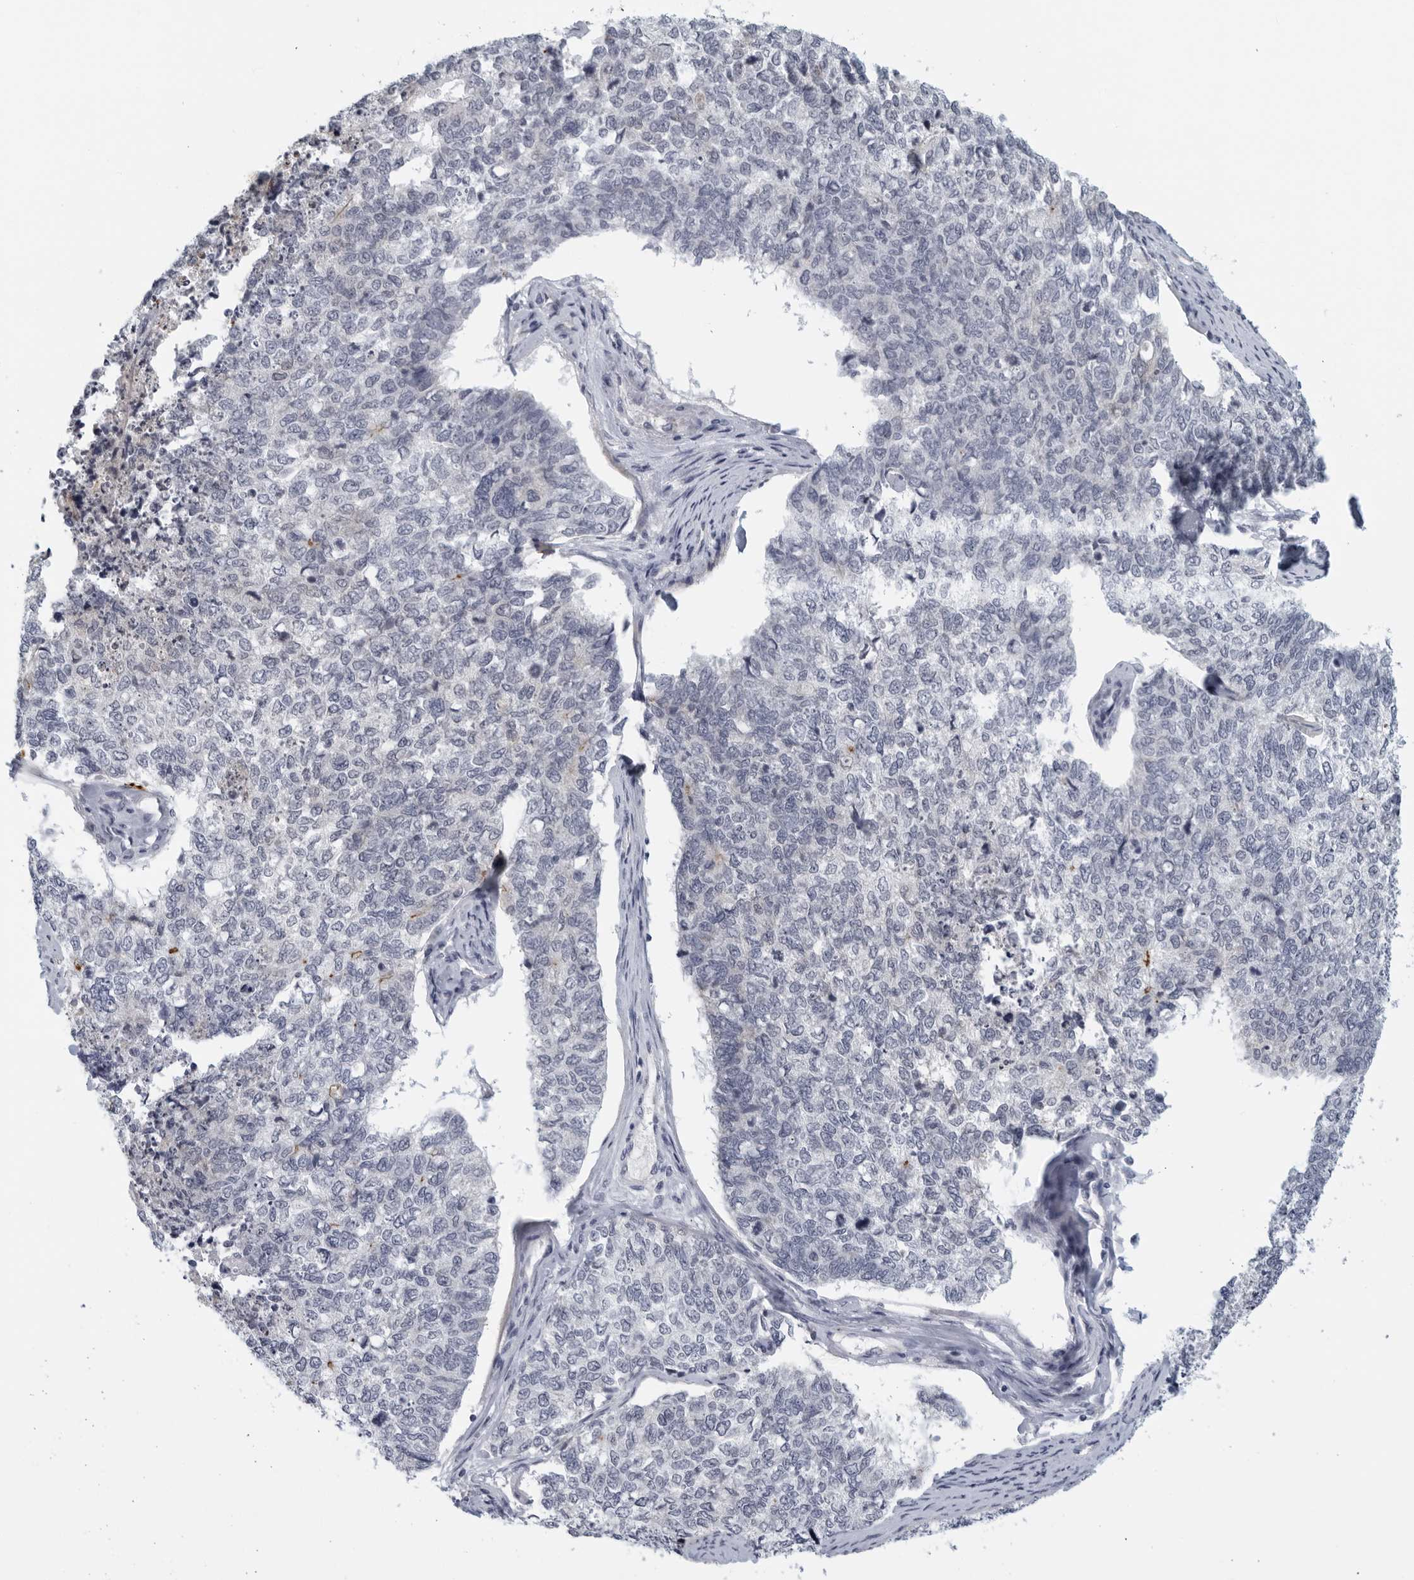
{"staining": {"intensity": "negative", "quantity": "none", "location": "none"}, "tissue": "cervical cancer", "cell_type": "Tumor cells", "image_type": "cancer", "snomed": [{"axis": "morphology", "description": "Squamous cell carcinoma, NOS"}, {"axis": "topography", "description": "Cervix"}], "caption": "Cervical cancer (squamous cell carcinoma) was stained to show a protein in brown. There is no significant staining in tumor cells.", "gene": "MATN1", "patient": {"sex": "female", "age": 63}}